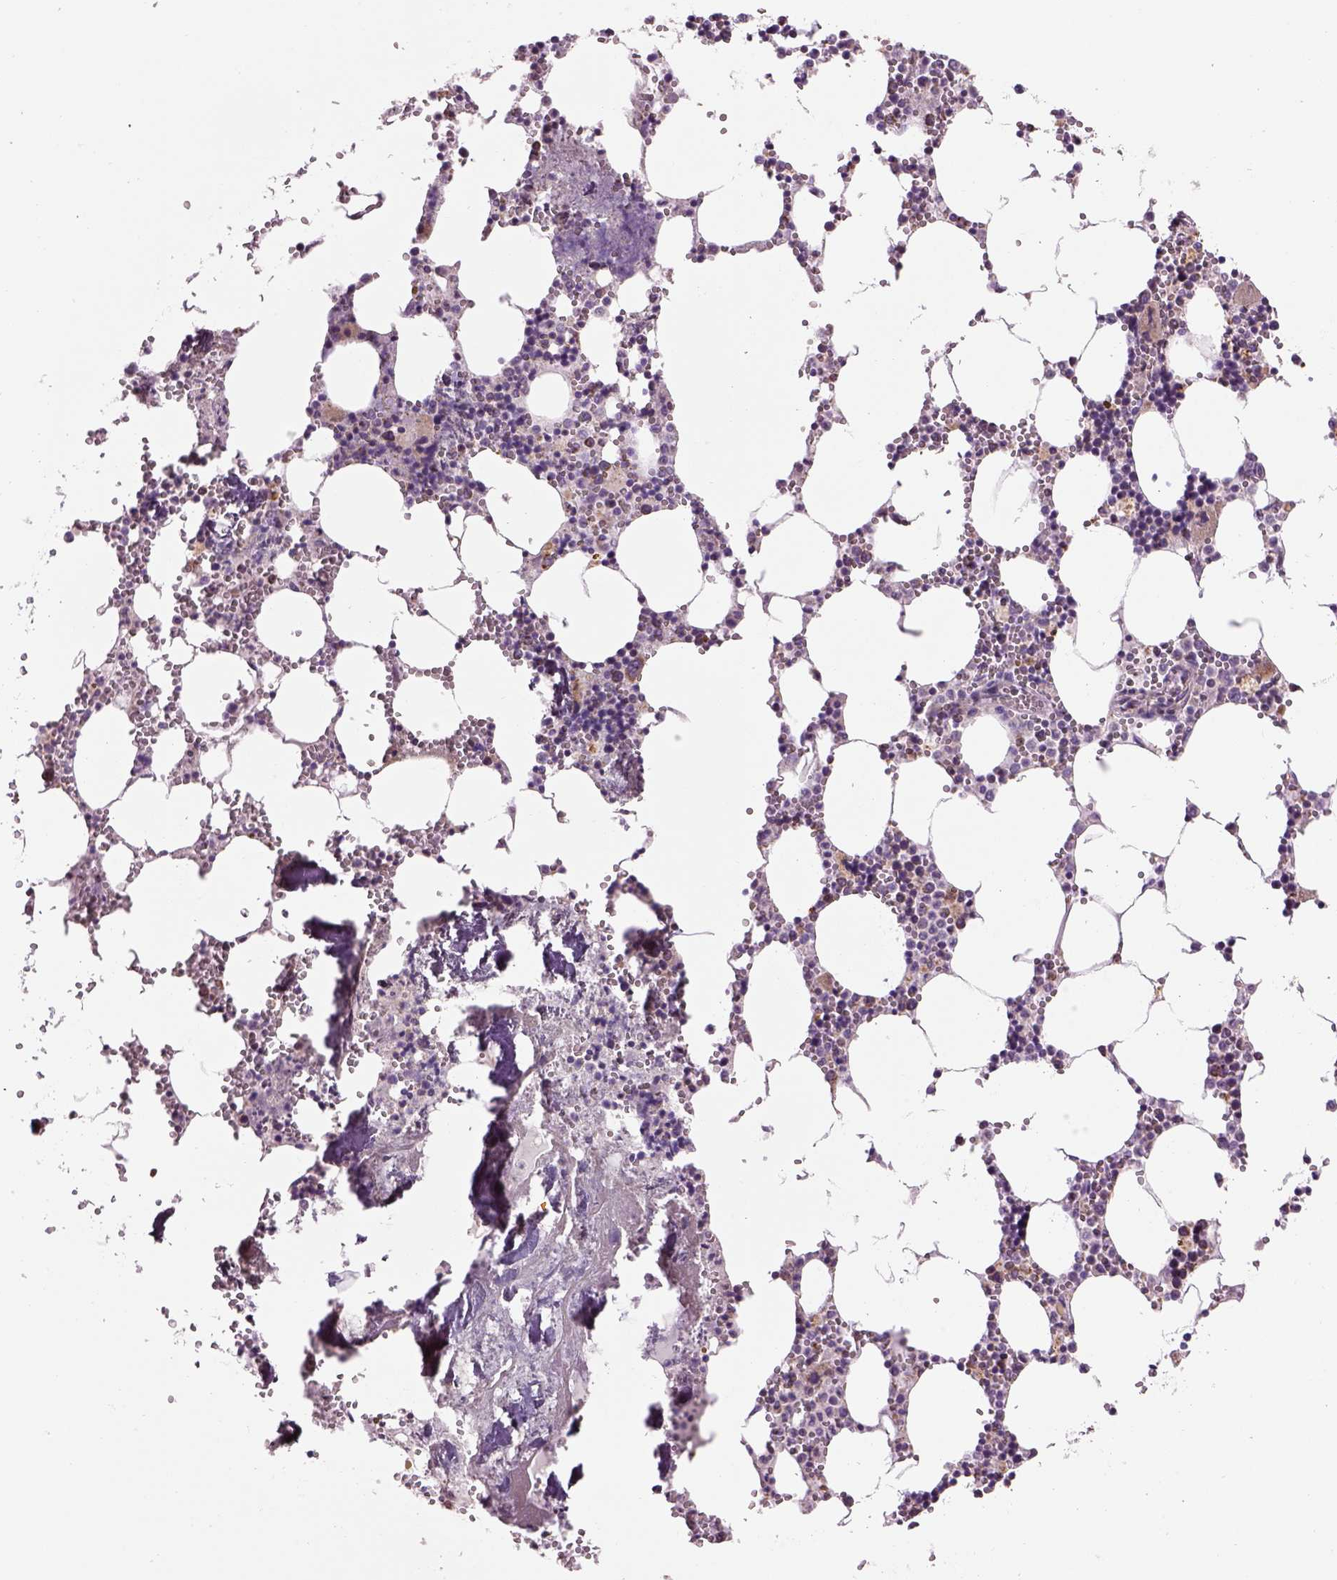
{"staining": {"intensity": "strong", "quantity": "<25%", "location": "cytoplasmic/membranous"}, "tissue": "bone marrow", "cell_type": "Hematopoietic cells", "image_type": "normal", "snomed": [{"axis": "morphology", "description": "Normal tissue, NOS"}, {"axis": "topography", "description": "Bone marrow"}], "caption": "Protein analysis of normal bone marrow exhibits strong cytoplasmic/membranous staining in about <25% of hematopoietic cells. Using DAB (3,3'-diaminobenzidine) (brown) and hematoxylin (blue) stains, captured at high magnification using brightfield microscopy.", "gene": "IFT52", "patient": {"sex": "male", "age": 54}}